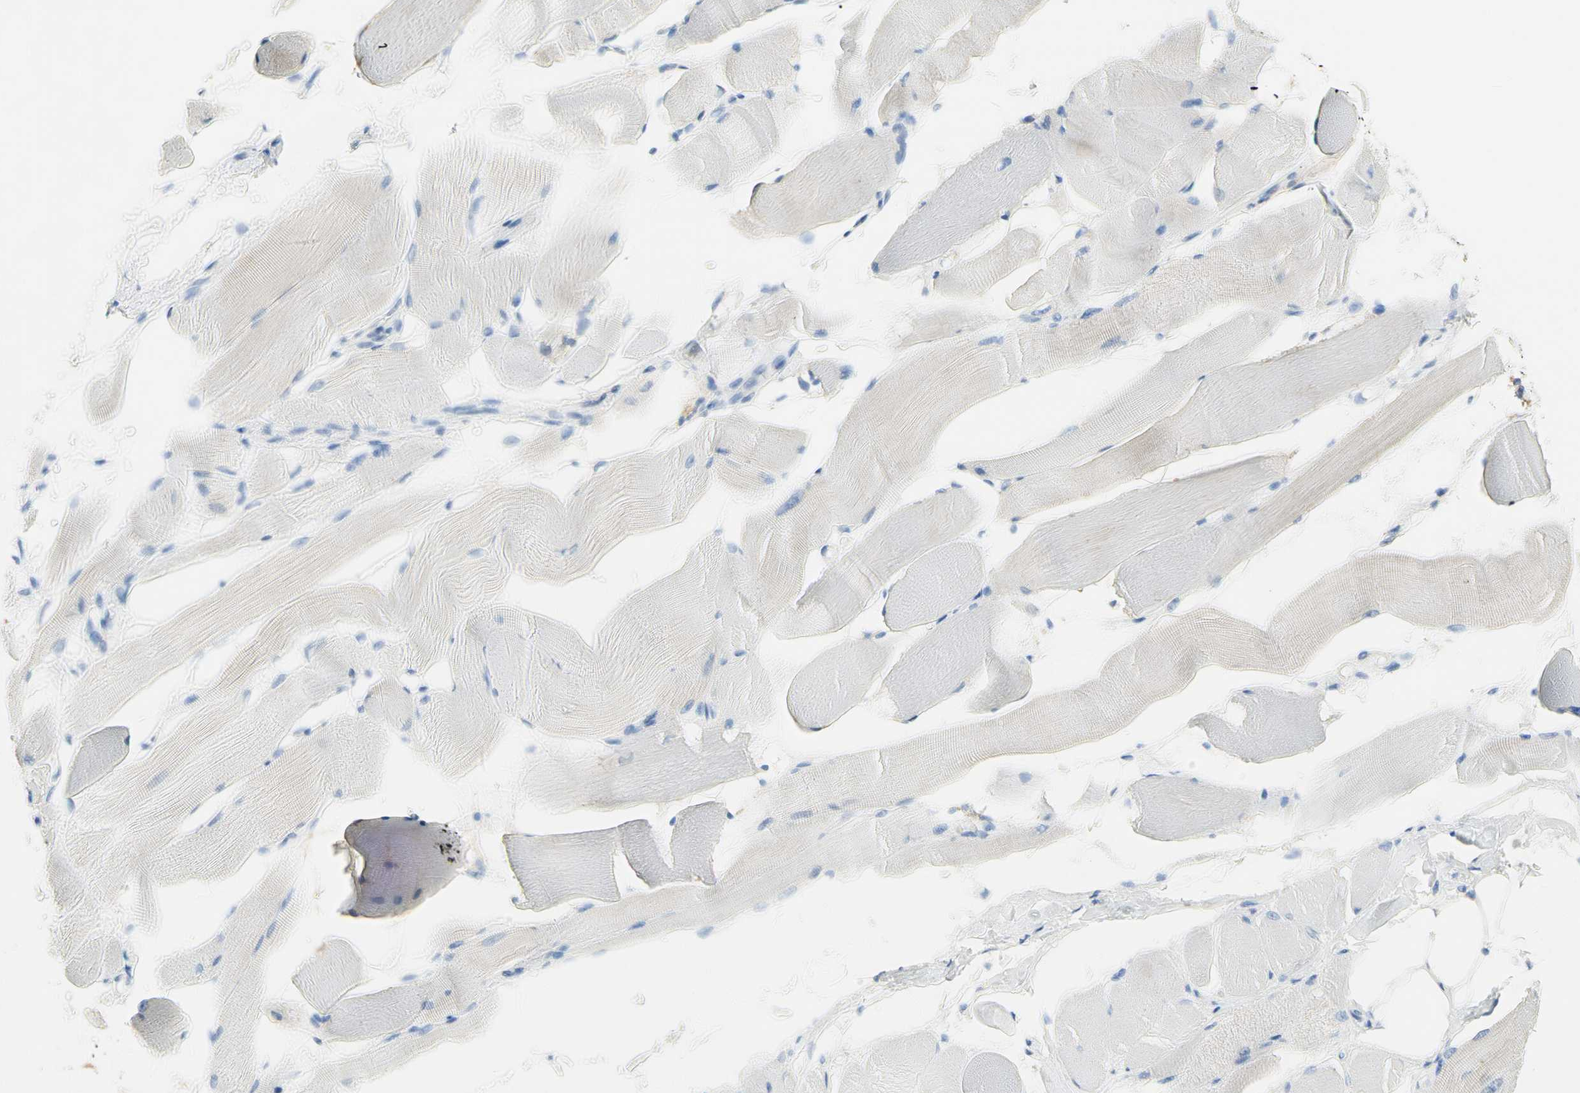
{"staining": {"intensity": "weak", "quantity": "<25%", "location": "cytoplasmic/membranous"}, "tissue": "skeletal muscle", "cell_type": "Myocytes", "image_type": "normal", "snomed": [{"axis": "morphology", "description": "Normal tissue, NOS"}, {"axis": "topography", "description": "Skeletal muscle"}, {"axis": "topography", "description": "Peripheral nerve tissue"}], "caption": "Immunohistochemistry photomicrograph of unremarkable skeletal muscle: human skeletal muscle stained with DAB (3,3'-diaminobenzidine) exhibits no significant protein positivity in myocytes. The staining was performed using DAB to visualize the protein expression in brown, while the nuclei were stained in blue with hematoxylin (Magnification: 20x).", "gene": "NECTIN4", "patient": {"sex": "female", "age": 84}}